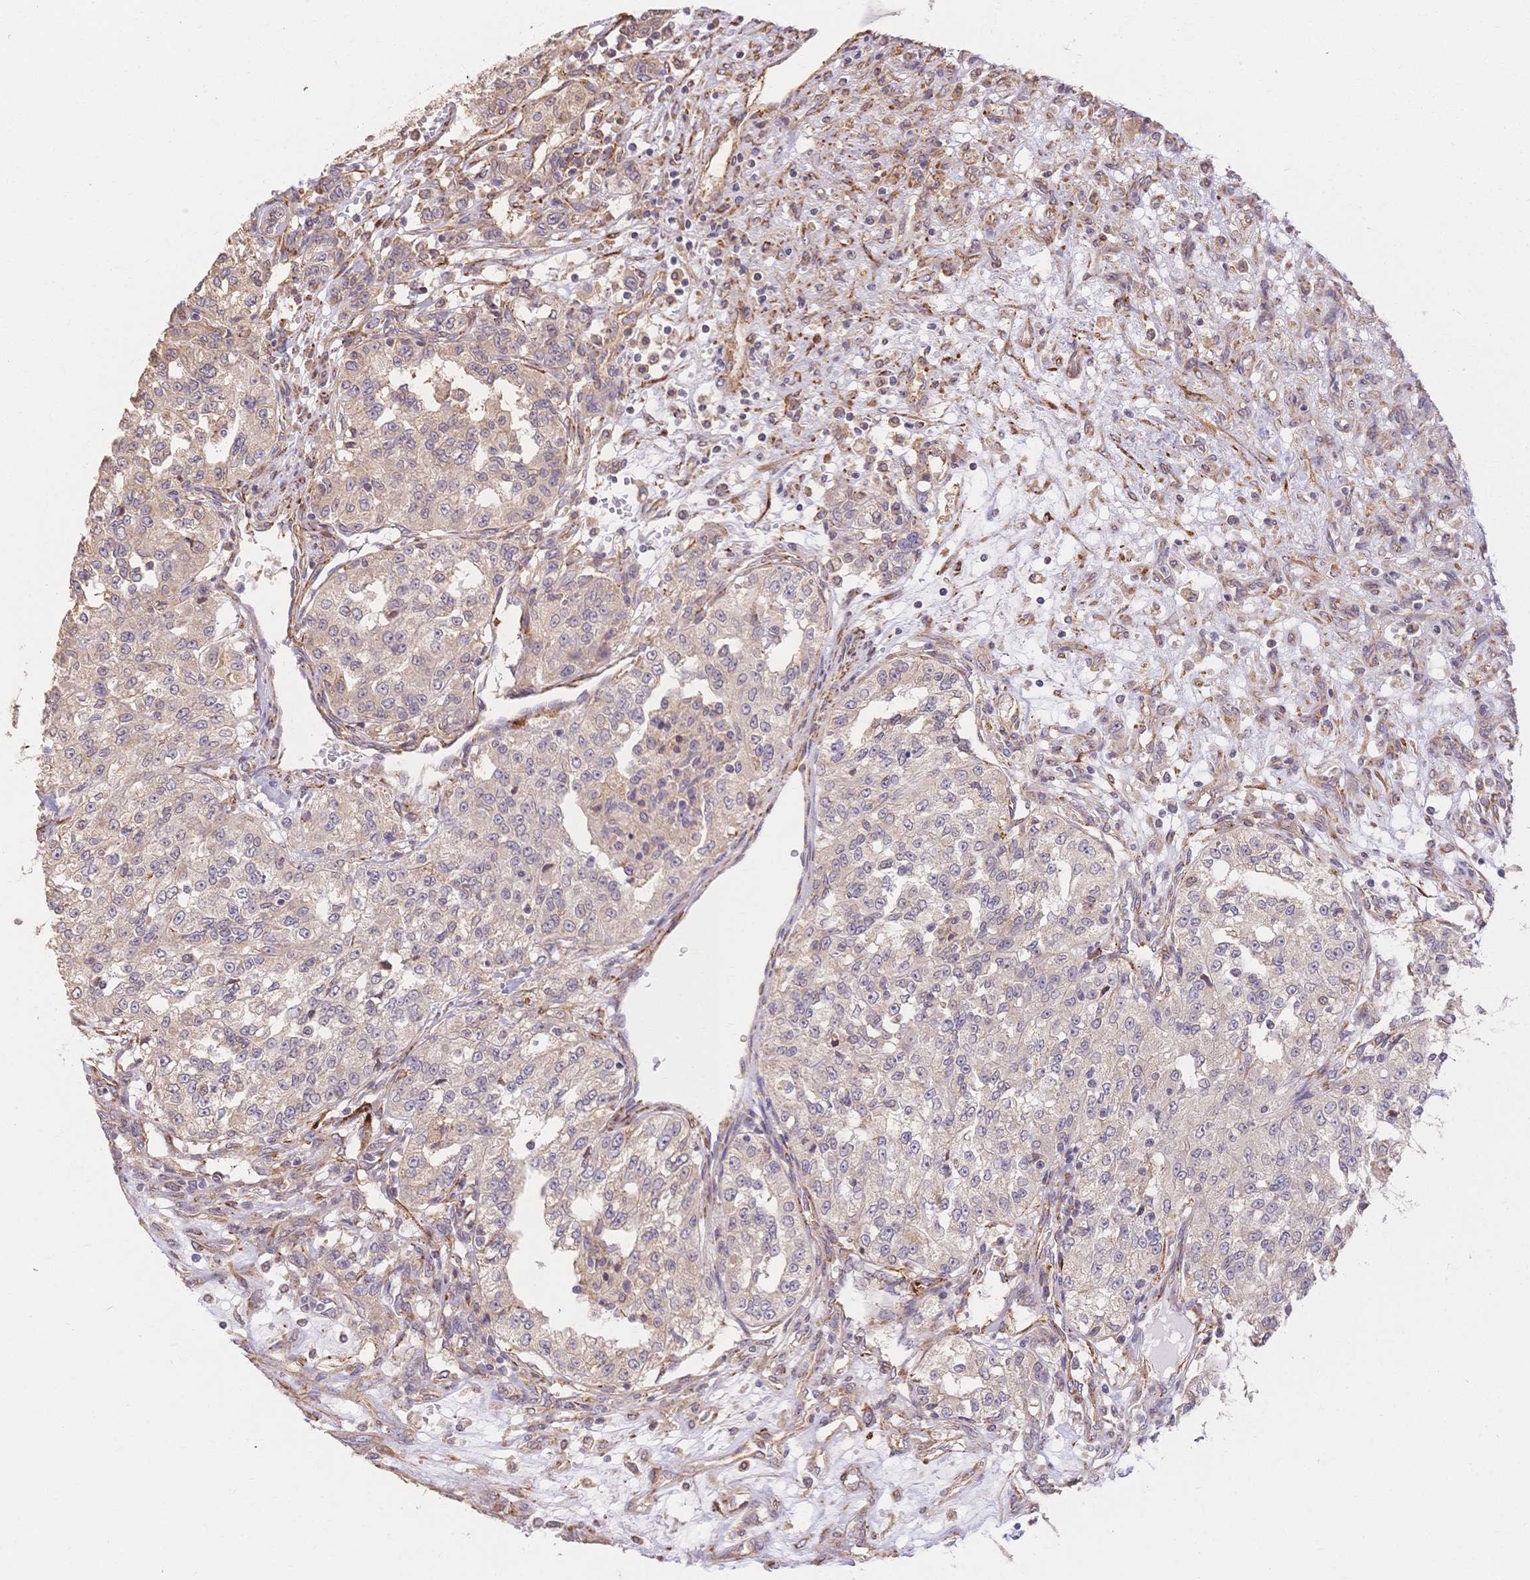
{"staining": {"intensity": "negative", "quantity": "none", "location": "none"}, "tissue": "renal cancer", "cell_type": "Tumor cells", "image_type": "cancer", "snomed": [{"axis": "morphology", "description": "Adenocarcinoma, NOS"}, {"axis": "topography", "description": "Kidney"}], "caption": "DAB immunohistochemical staining of human renal cancer displays no significant expression in tumor cells.", "gene": "HS3ST5", "patient": {"sex": "female", "age": 63}}